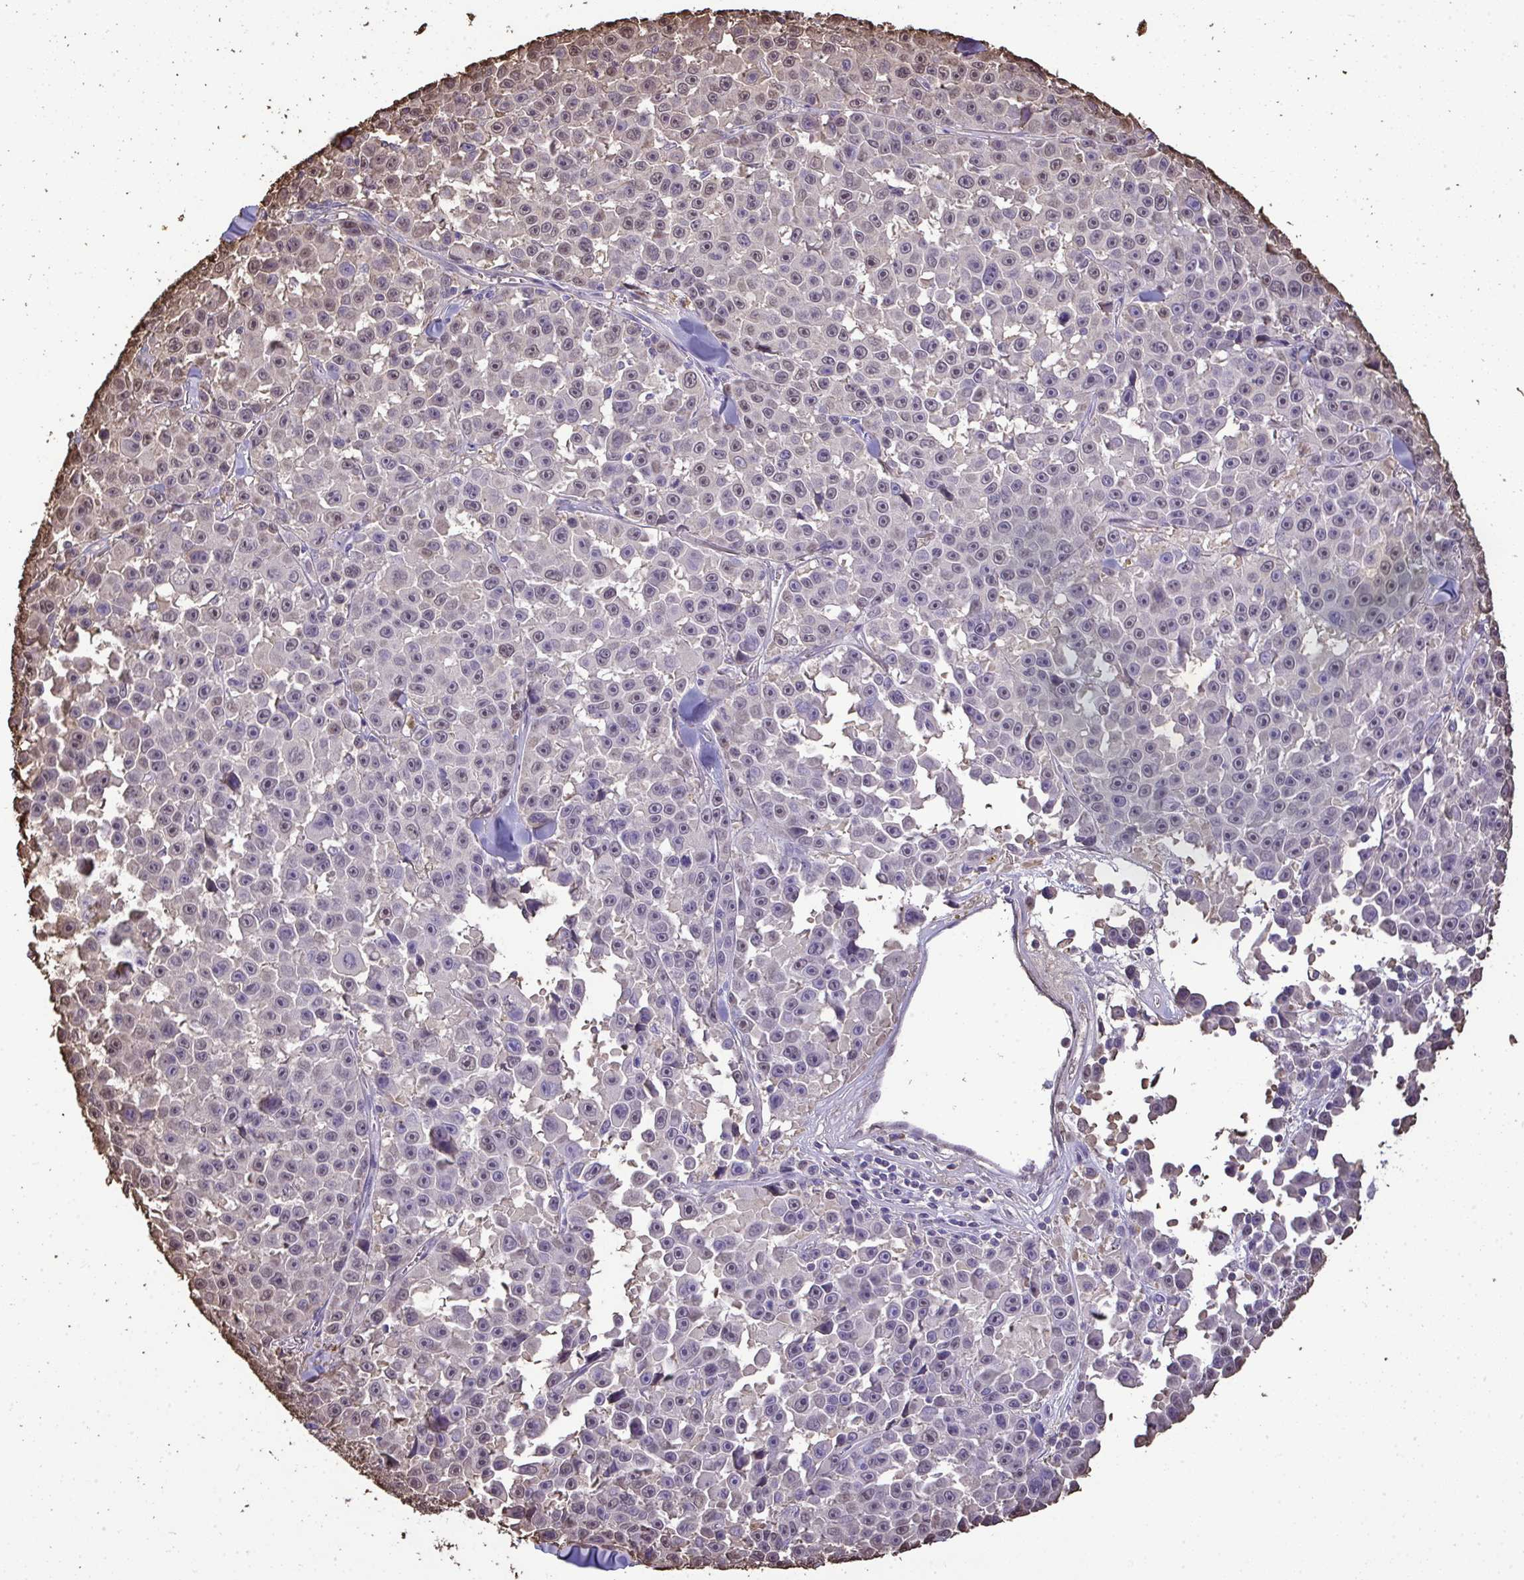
{"staining": {"intensity": "negative", "quantity": "none", "location": "none"}, "tissue": "melanoma", "cell_type": "Tumor cells", "image_type": "cancer", "snomed": [{"axis": "morphology", "description": "Malignant melanoma, NOS"}, {"axis": "topography", "description": "Skin"}], "caption": "High power microscopy photomicrograph of an IHC histopathology image of melanoma, revealing no significant staining in tumor cells.", "gene": "ANXA5", "patient": {"sex": "female", "age": 66}}